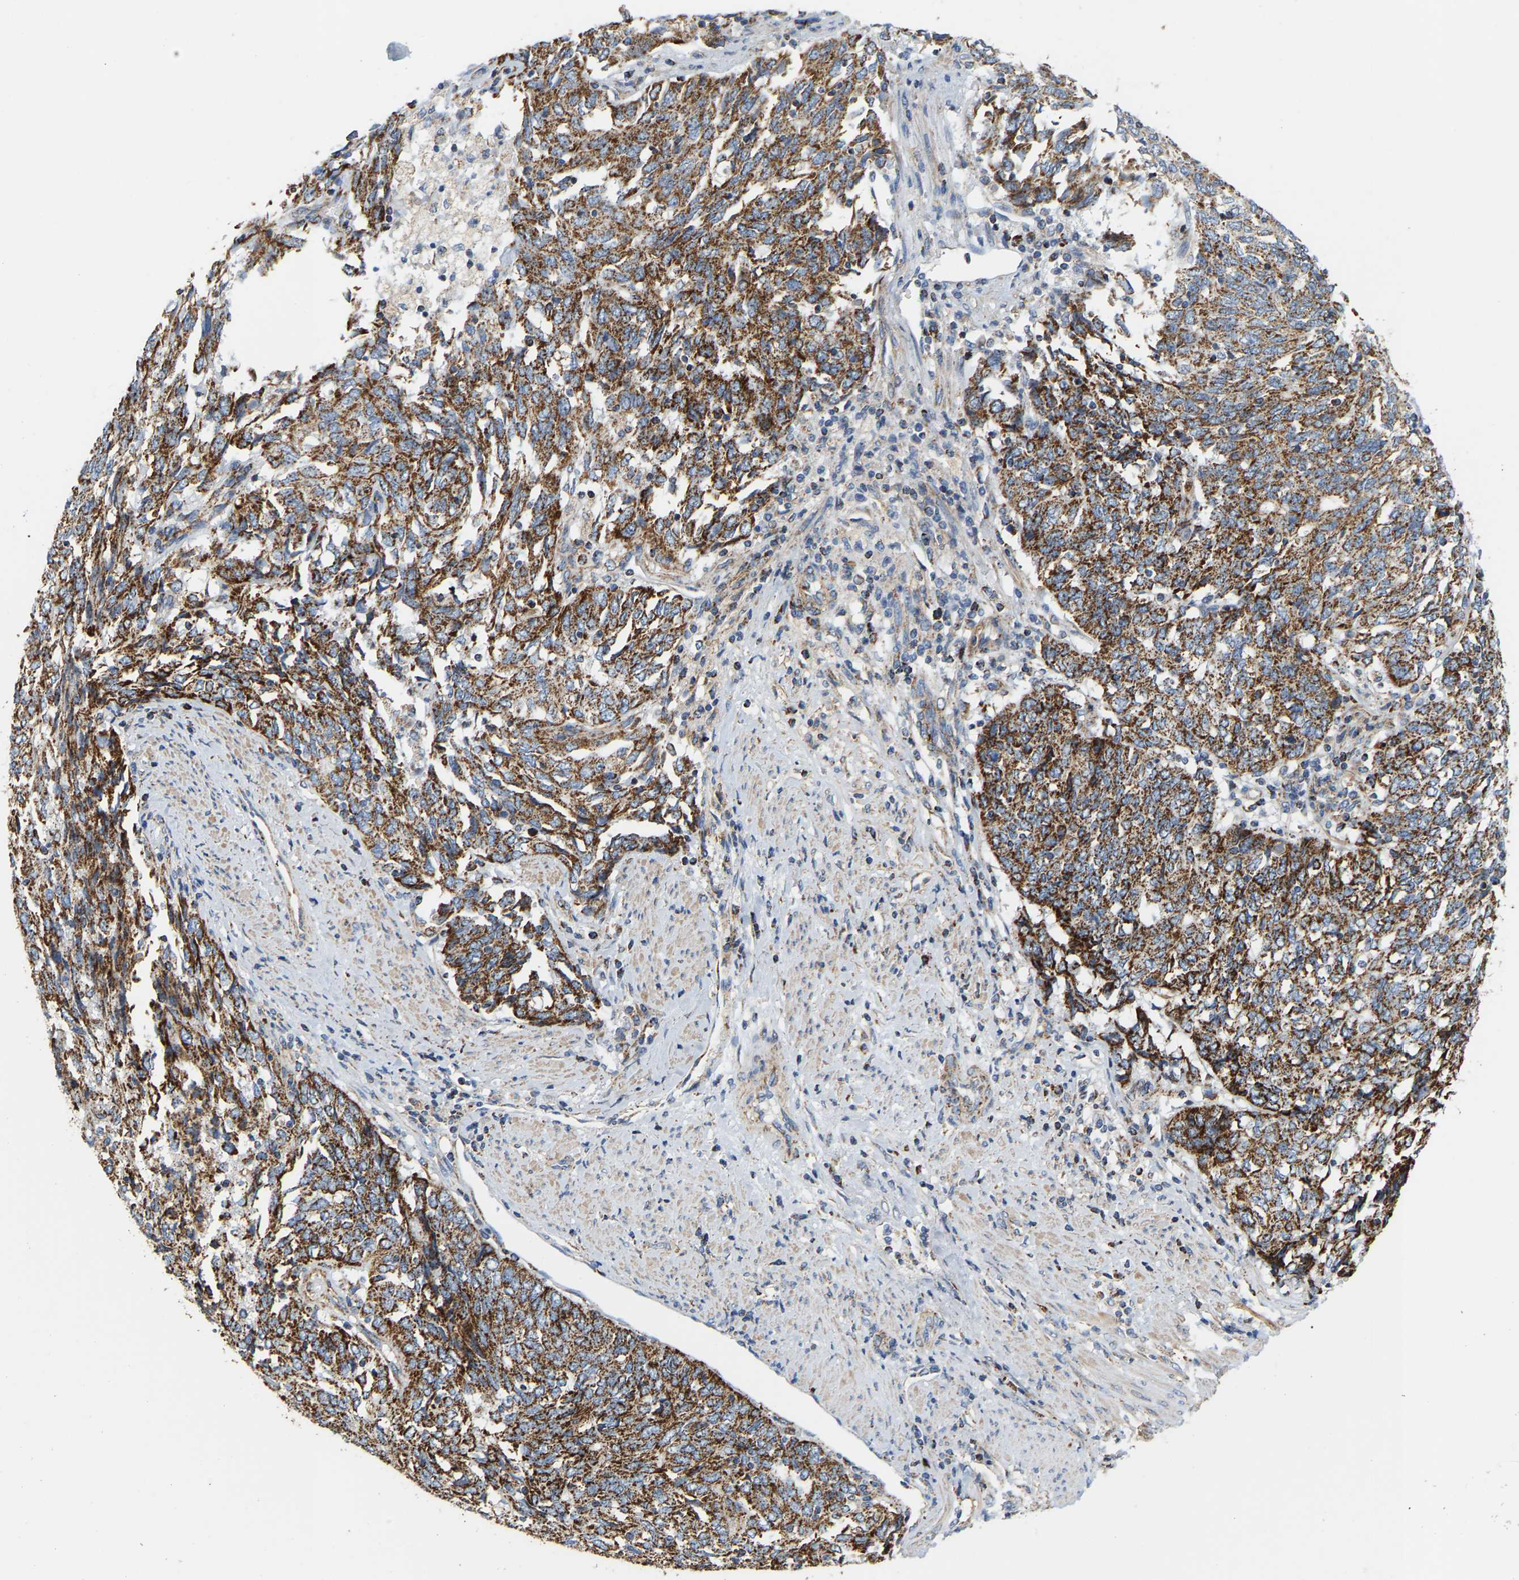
{"staining": {"intensity": "strong", "quantity": ">75%", "location": "cytoplasmic/membranous"}, "tissue": "endometrial cancer", "cell_type": "Tumor cells", "image_type": "cancer", "snomed": [{"axis": "morphology", "description": "Adenocarcinoma, NOS"}, {"axis": "topography", "description": "Endometrium"}], "caption": "Immunohistochemistry of human adenocarcinoma (endometrial) displays high levels of strong cytoplasmic/membranous expression in about >75% of tumor cells.", "gene": "SHMT2", "patient": {"sex": "female", "age": 80}}